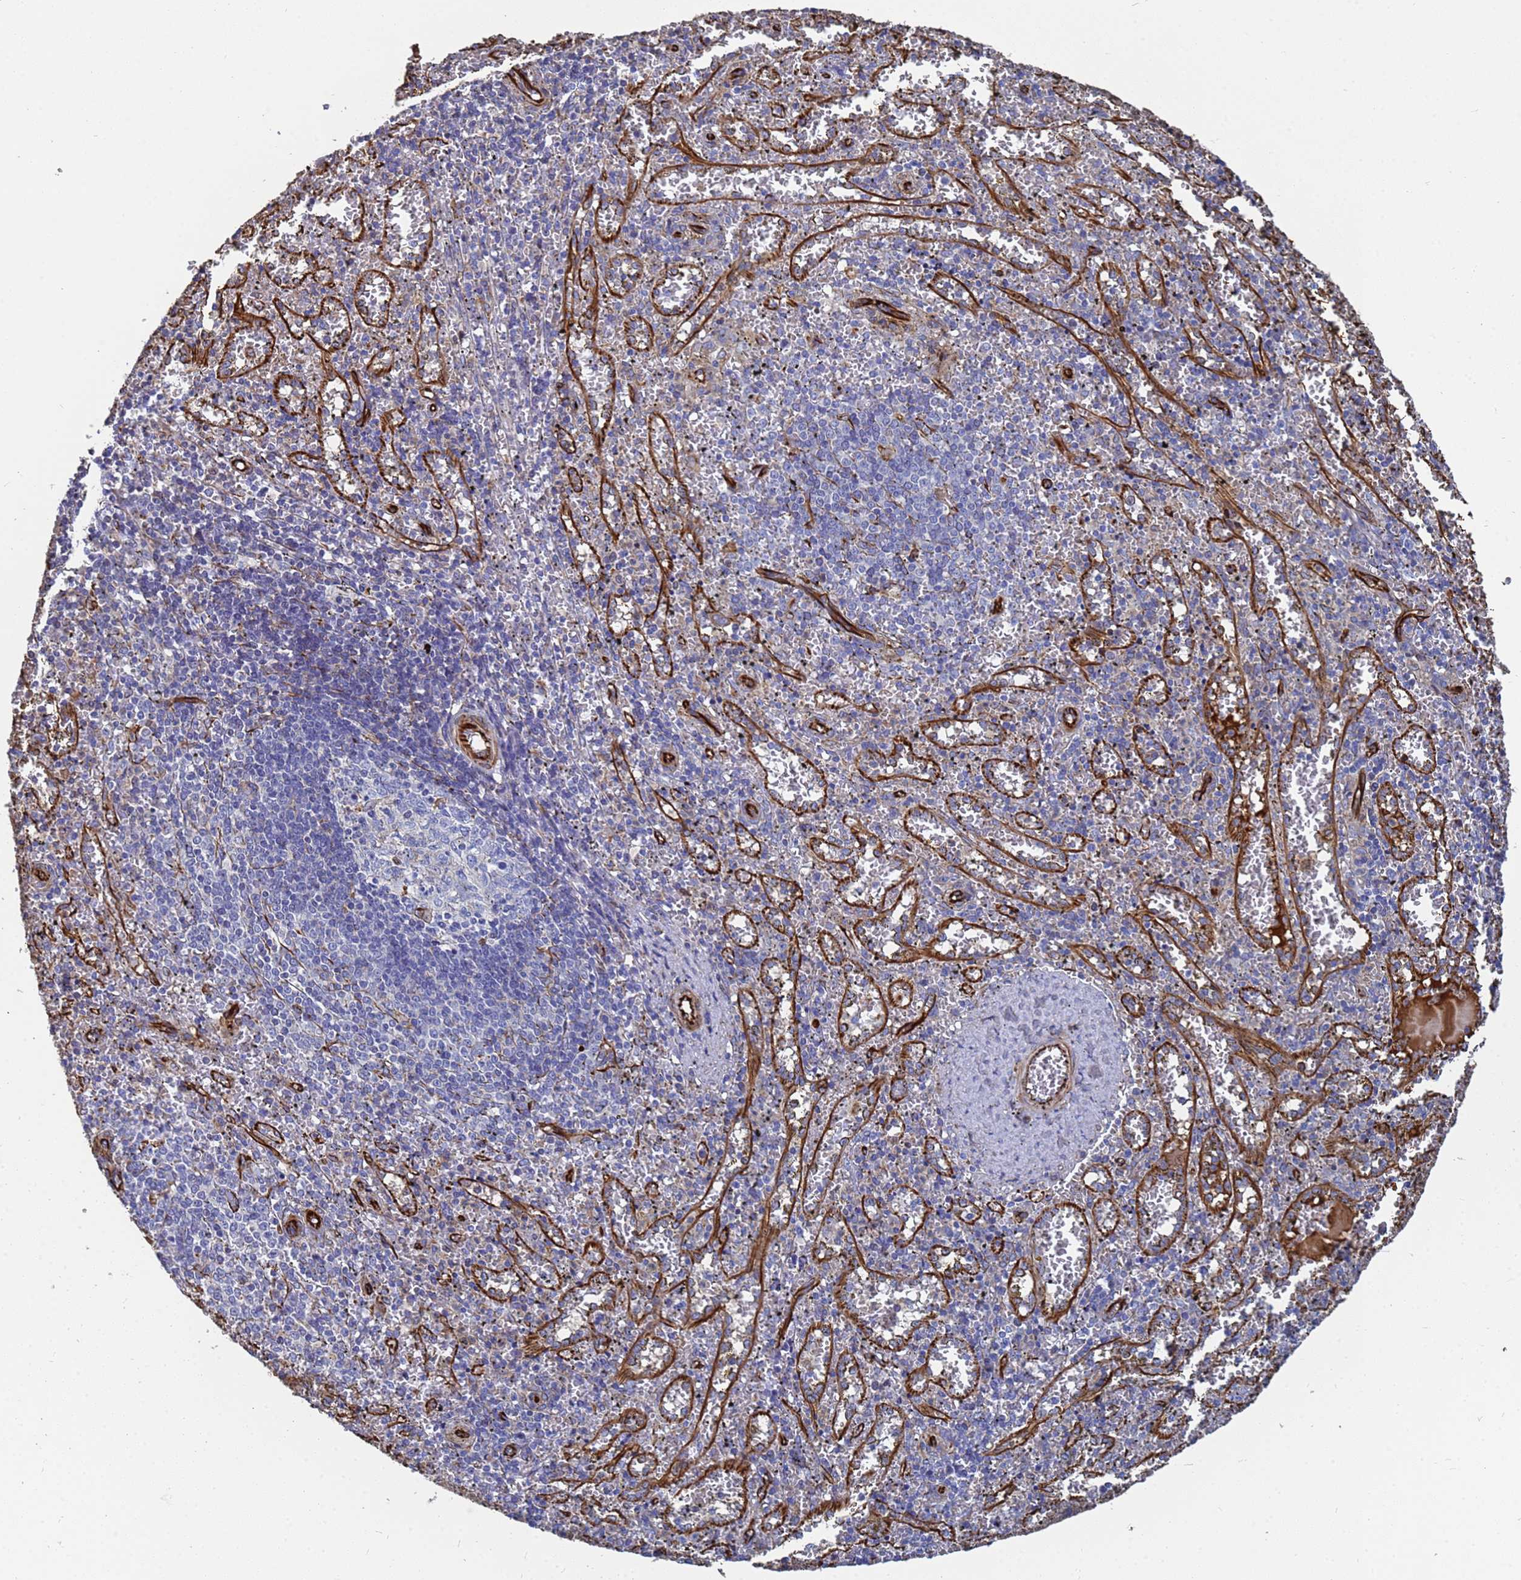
{"staining": {"intensity": "negative", "quantity": "none", "location": "none"}, "tissue": "spleen", "cell_type": "Cells in red pulp", "image_type": "normal", "snomed": [{"axis": "morphology", "description": "Normal tissue, NOS"}, {"axis": "topography", "description": "Spleen"}], "caption": "DAB immunohistochemical staining of unremarkable human spleen demonstrates no significant staining in cells in red pulp.", "gene": "SYT13", "patient": {"sex": "male", "age": 11}}